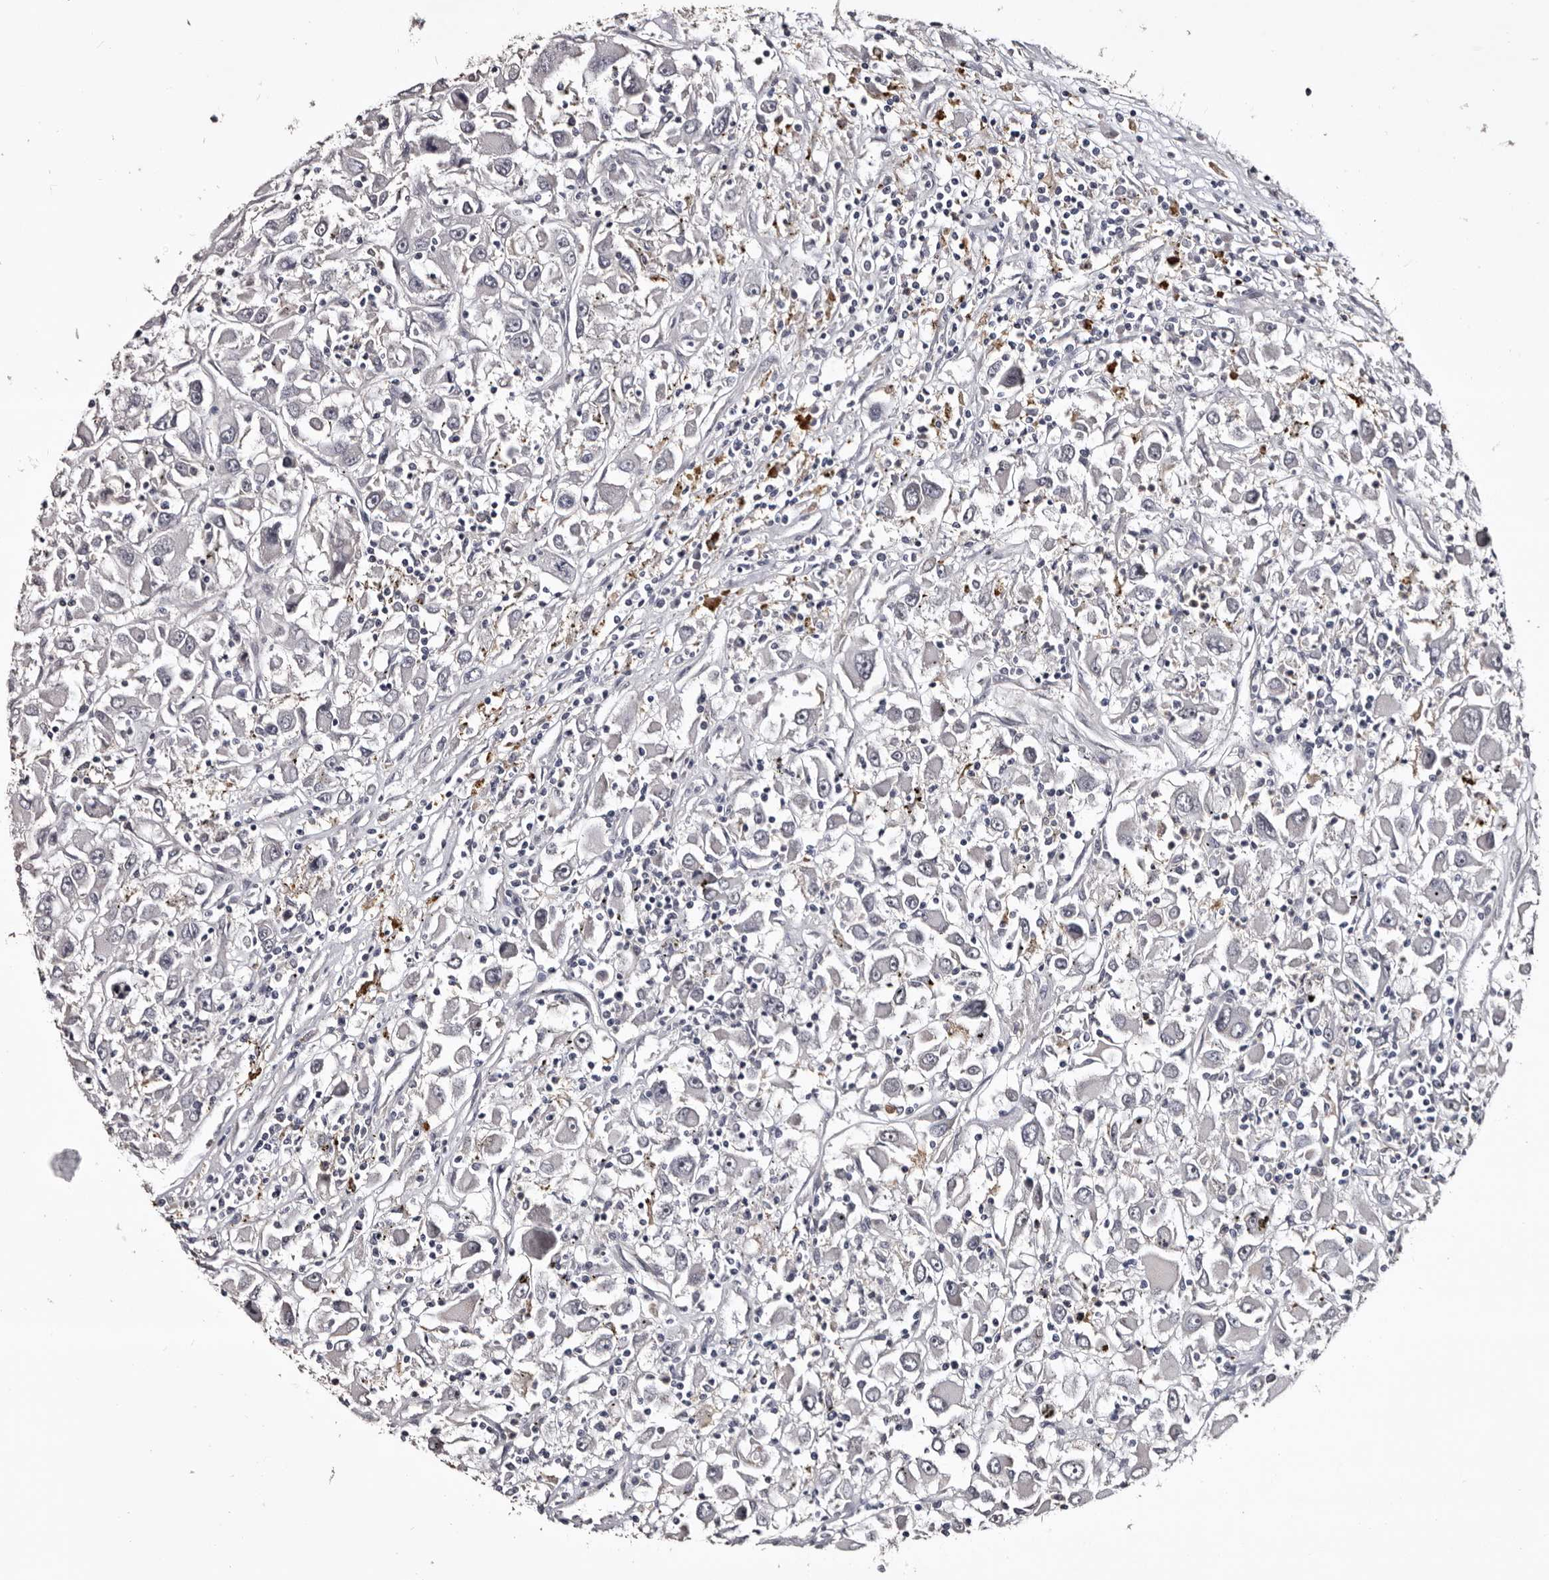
{"staining": {"intensity": "negative", "quantity": "none", "location": "none"}, "tissue": "renal cancer", "cell_type": "Tumor cells", "image_type": "cancer", "snomed": [{"axis": "morphology", "description": "Adenocarcinoma, NOS"}, {"axis": "topography", "description": "Kidney"}], "caption": "Immunohistochemical staining of human renal cancer (adenocarcinoma) exhibits no significant staining in tumor cells.", "gene": "SLC10A4", "patient": {"sex": "female", "age": 52}}